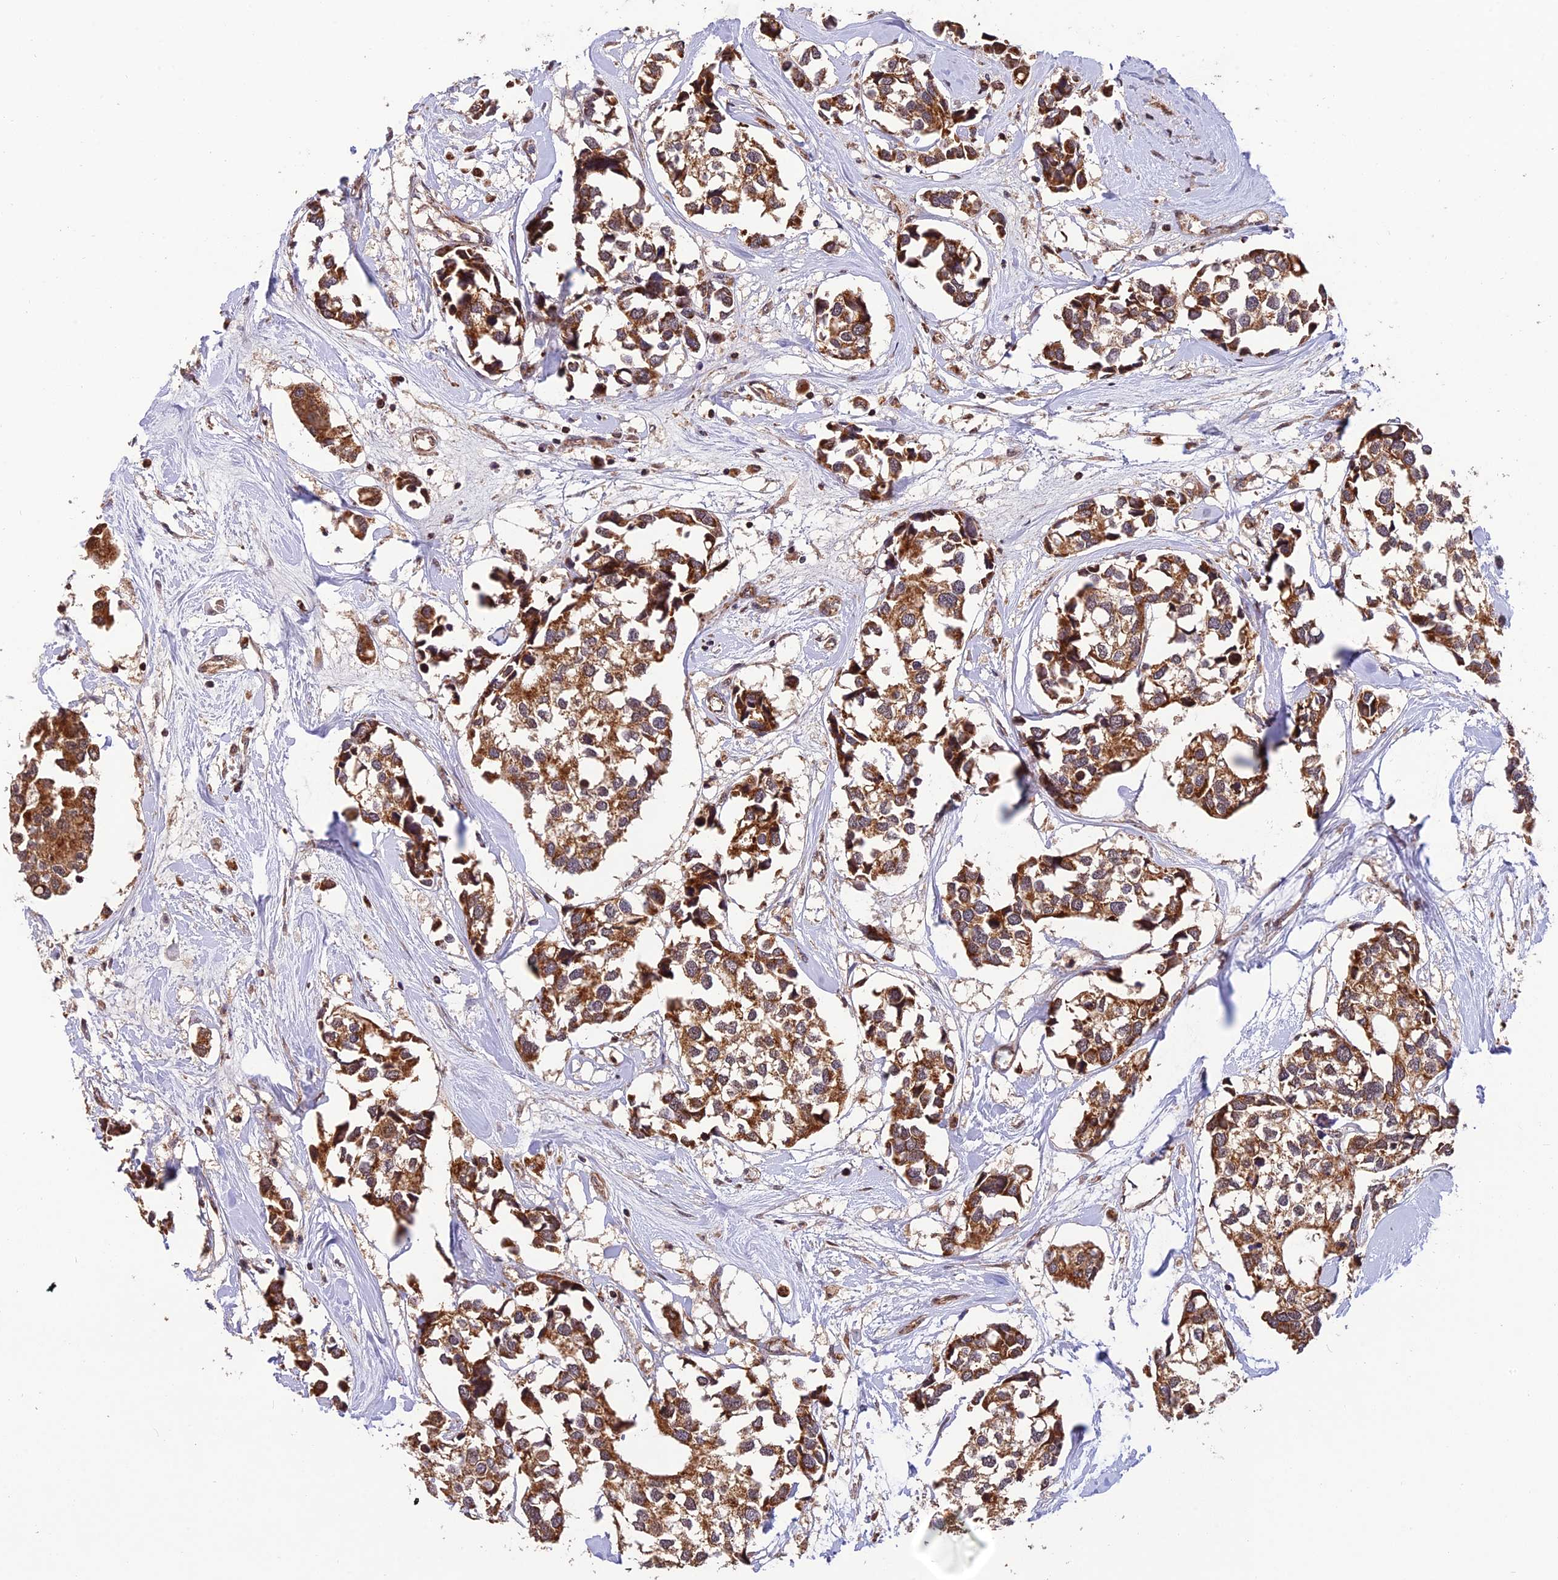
{"staining": {"intensity": "moderate", "quantity": ">75%", "location": "cytoplasmic/membranous"}, "tissue": "breast cancer", "cell_type": "Tumor cells", "image_type": "cancer", "snomed": [{"axis": "morphology", "description": "Duct carcinoma"}, {"axis": "topography", "description": "Breast"}], "caption": "Protein analysis of breast cancer (invasive ductal carcinoma) tissue demonstrates moderate cytoplasmic/membranous expression in approximately >75% of tumor cells.", "gene": "MNS1", "patient": {"sex": "female", "age": 83}}